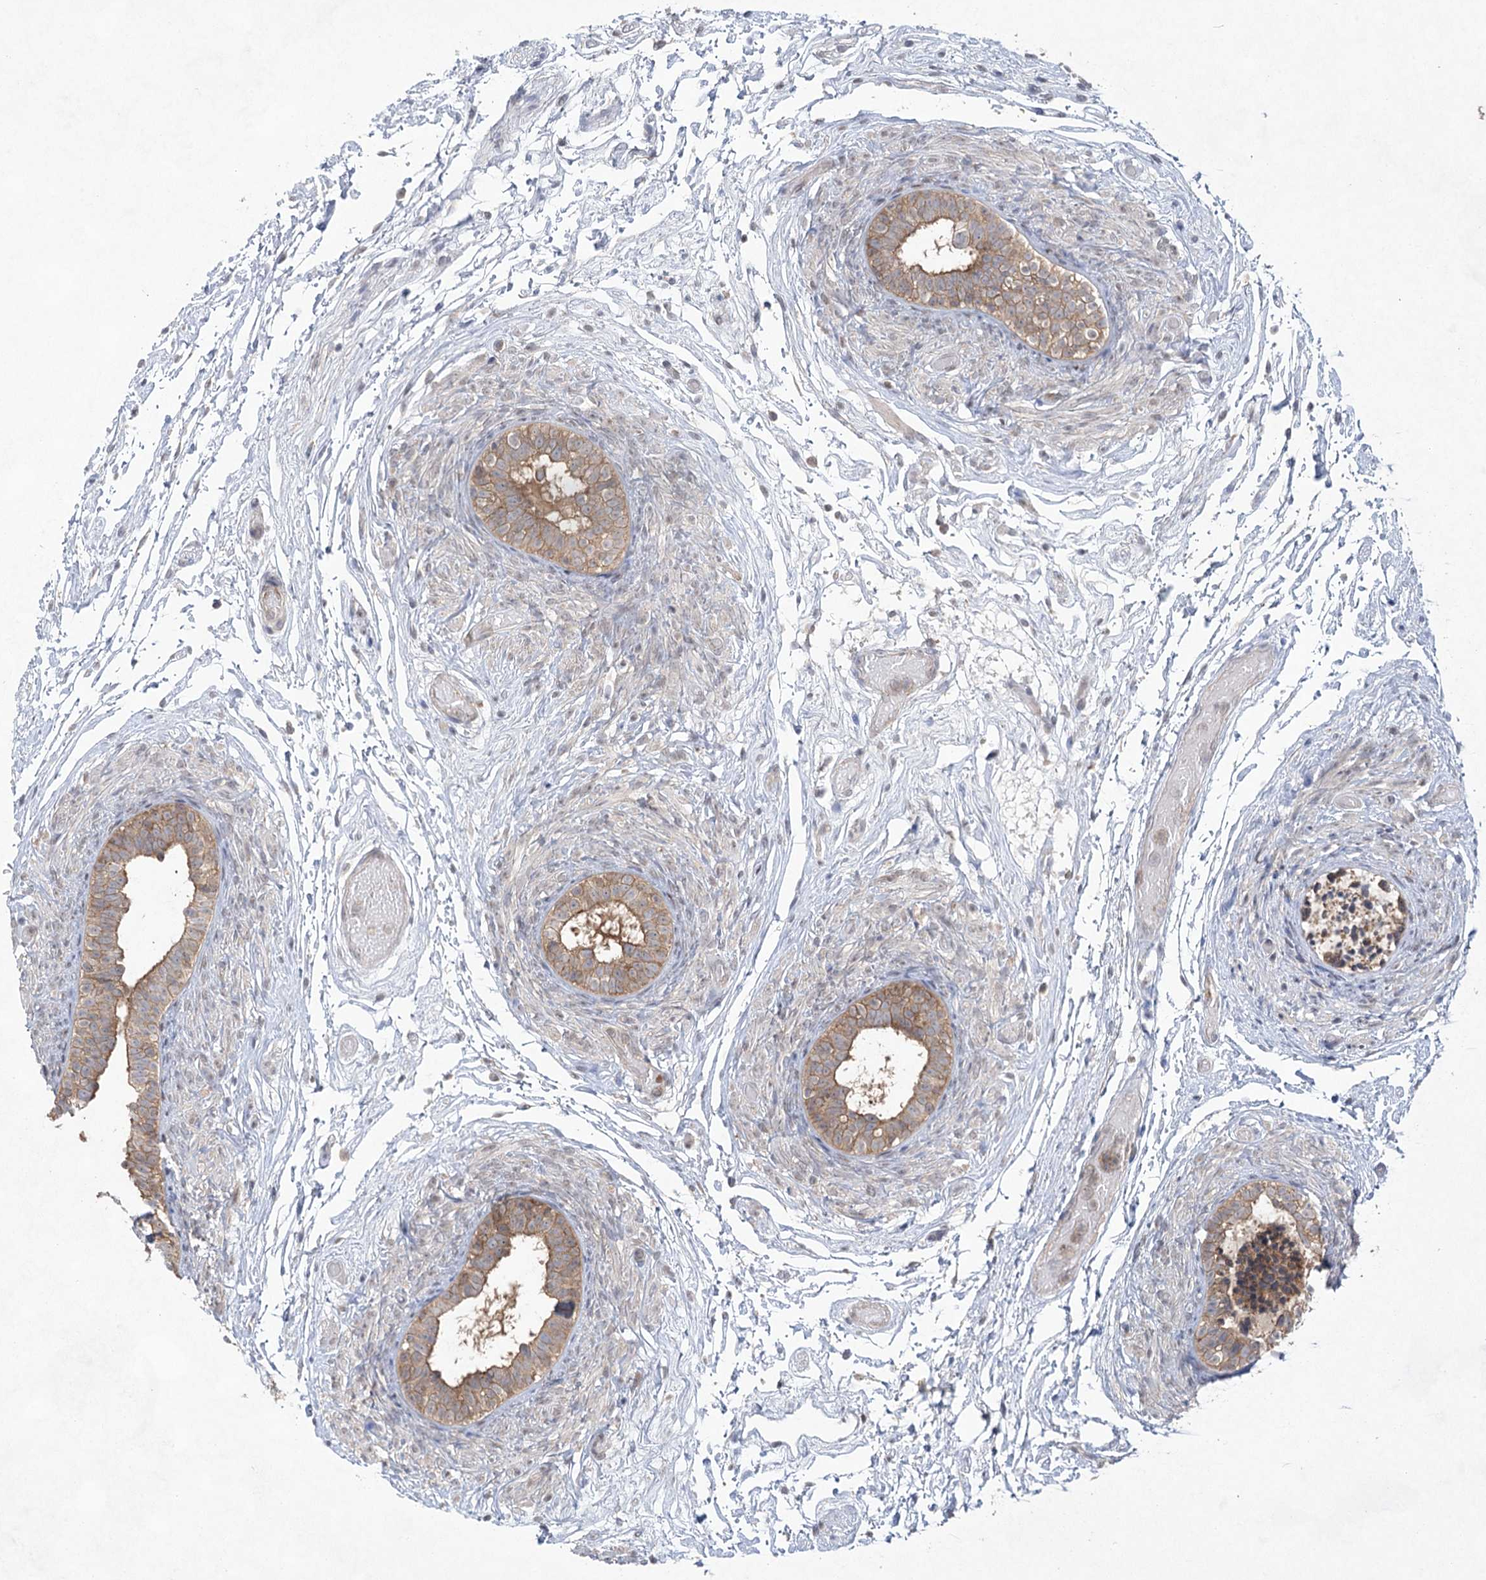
{"staining": {"intensity": "moderate", "quantity": ">75%", "location": "cytoplasmic/membranous"}, "tissue": "epididymis", "cell_type": "Glandular cells", "image_type": "normal", "snomed": [{"axis": "morphology", "description": "Normal tissue, NOS"}, {"axis": "topography", "description": "Epididymis"}], "caption": "There is medium levels of moderate cytoplasmic/membranous positivity in glandular cells of benign epididymis, as demonstrated by immunohistochemical staining (brown color).", "gene": "EIF3A", "patient": {"sex": "male", "age": 5}}